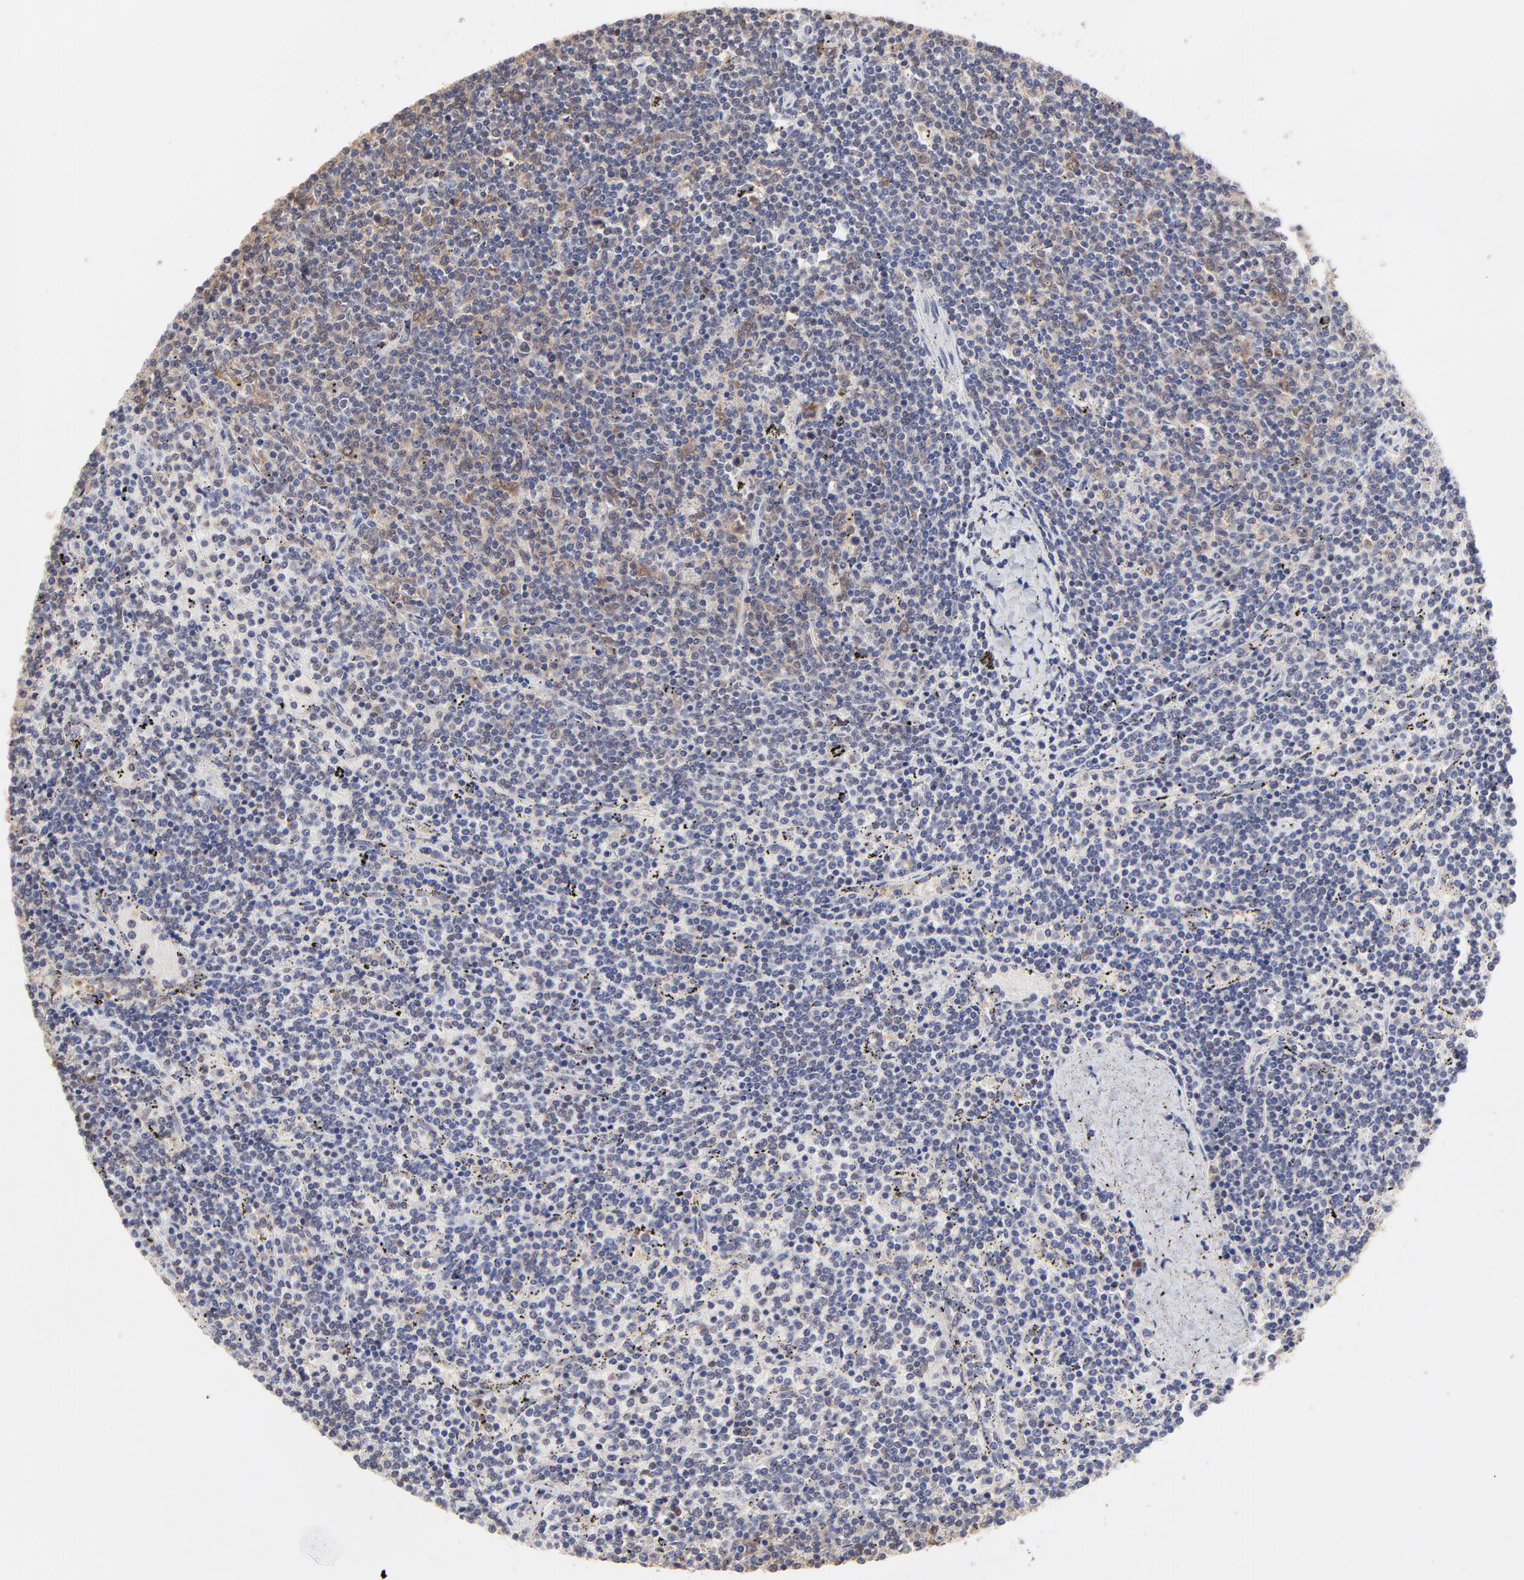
{"staining": {"intensity": "weak", "quantity": "<25%", "location": "cytoplasmic/membranous"}, "tissue": "lymphoma", "cell_type": "Tumor cells", "image_type": "cancer", "snomed": [{"axis": "morphology", "description": "Malignant lymphoma, non-Hodgkin's type, Low grade"}, {"axis": "topography", "description": "Spleen"}], "caption": "Micrograph shows no significant protein expression in tumor cells of lymphoma. Brightfield microscopy of immunohistochemistry (IHC) stained with DAB (3,3'-diaminobenzidine) (brown) and hematoxylin (blue), captured at high magnification.", "gene": "CCT2", "patient": {"sex": "female", "age": 50}}